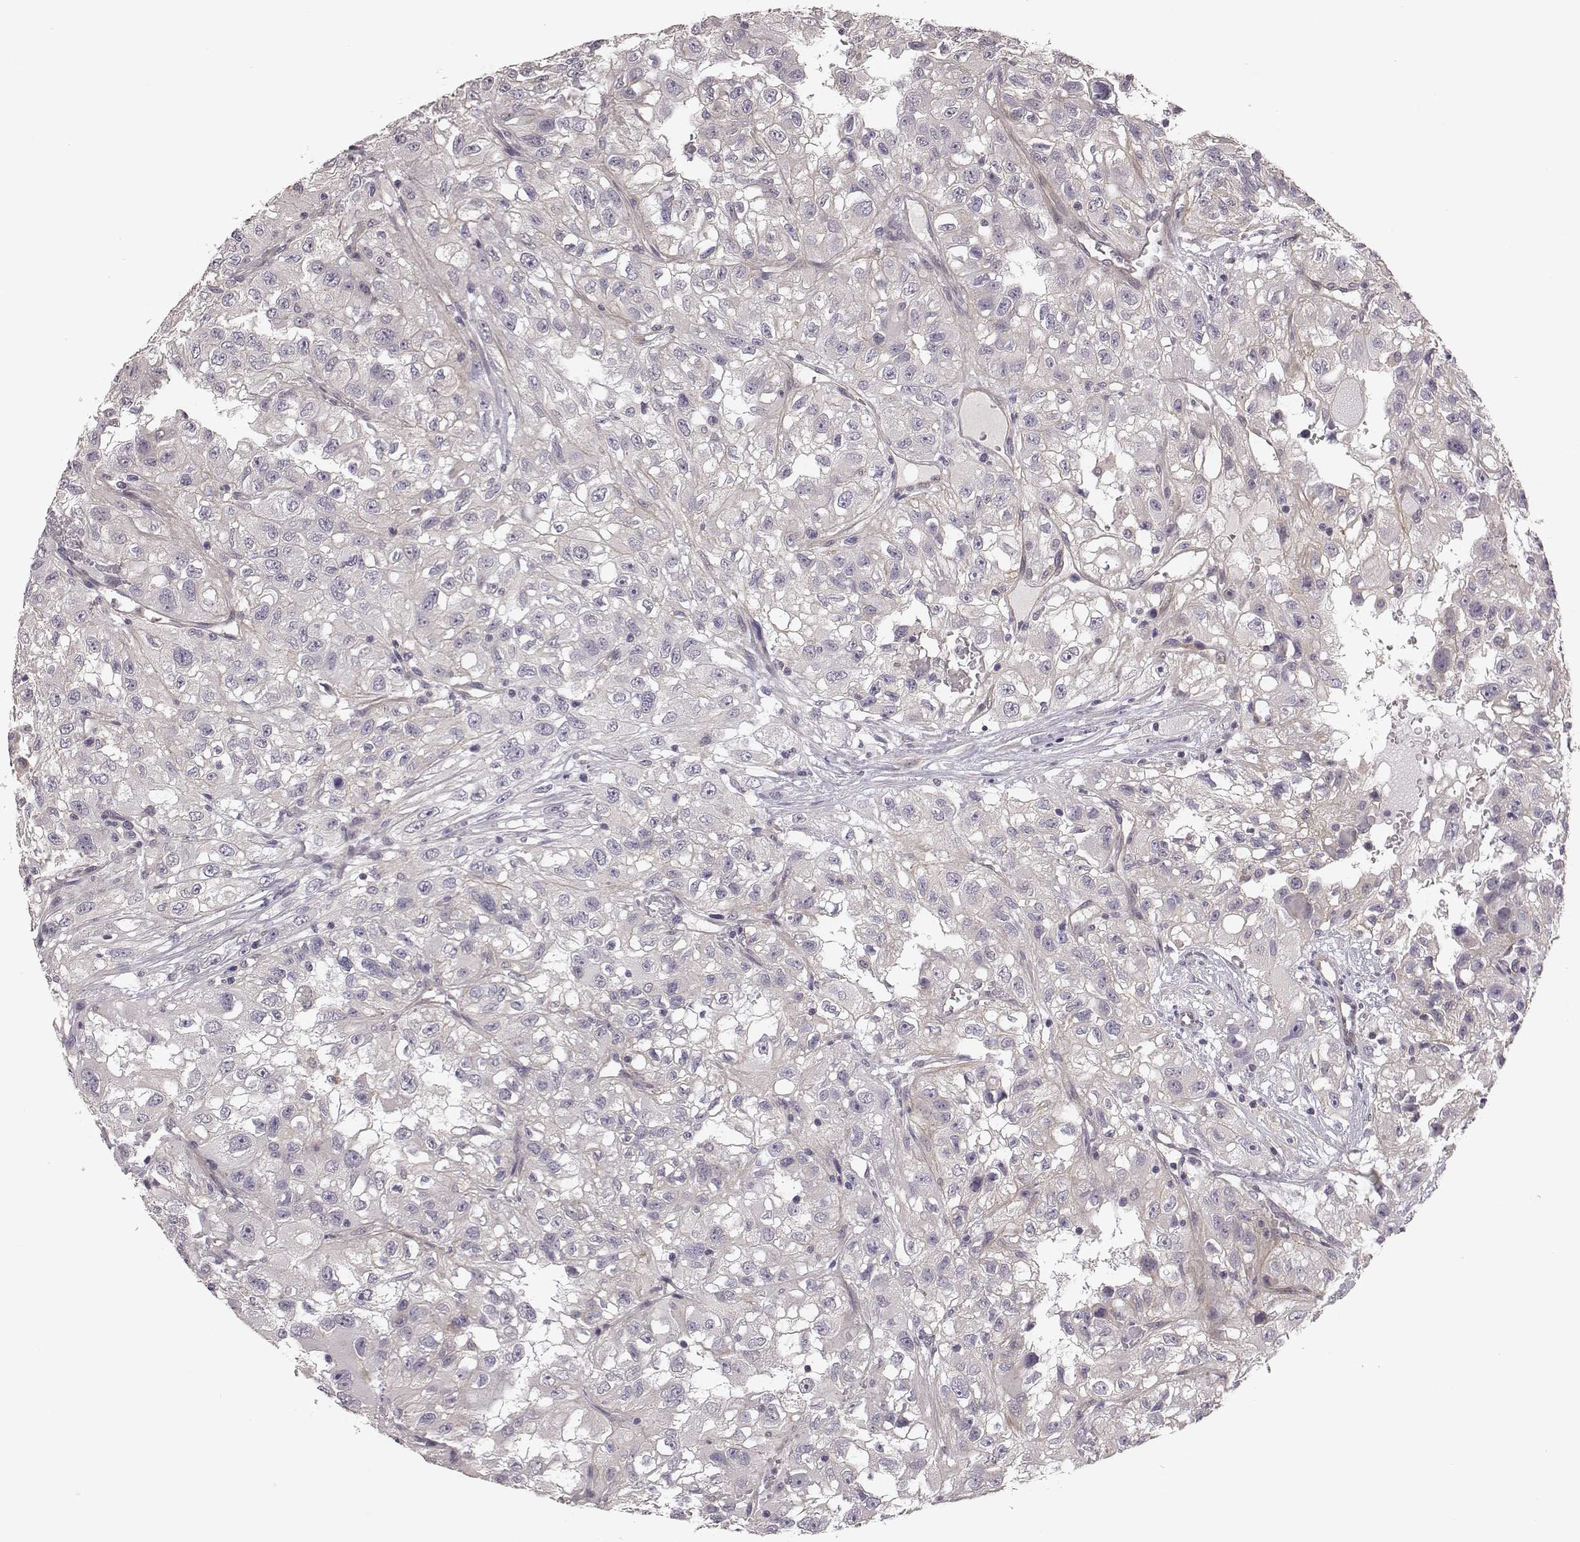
{"staining": {"intensity": "negative", "quantity": "none", "location": "none"}, "tissue": "renal cancer", "cell_type": "Tumor cells", "image_type": "cancer", "snomed": [{"axis": "morphology", "description": "Adenocarcinoma, NOS"}, {"axis": "topography", "description": "Kidney"}], "caption": "The immunohistochemistry image has no significant expression in tumor cells of renal adenocarcinoma tissue. (DAB immunohistochemistry, high magnification).", "gene": "SCARF1", "patient": {"sex": "male", "age": 64}}